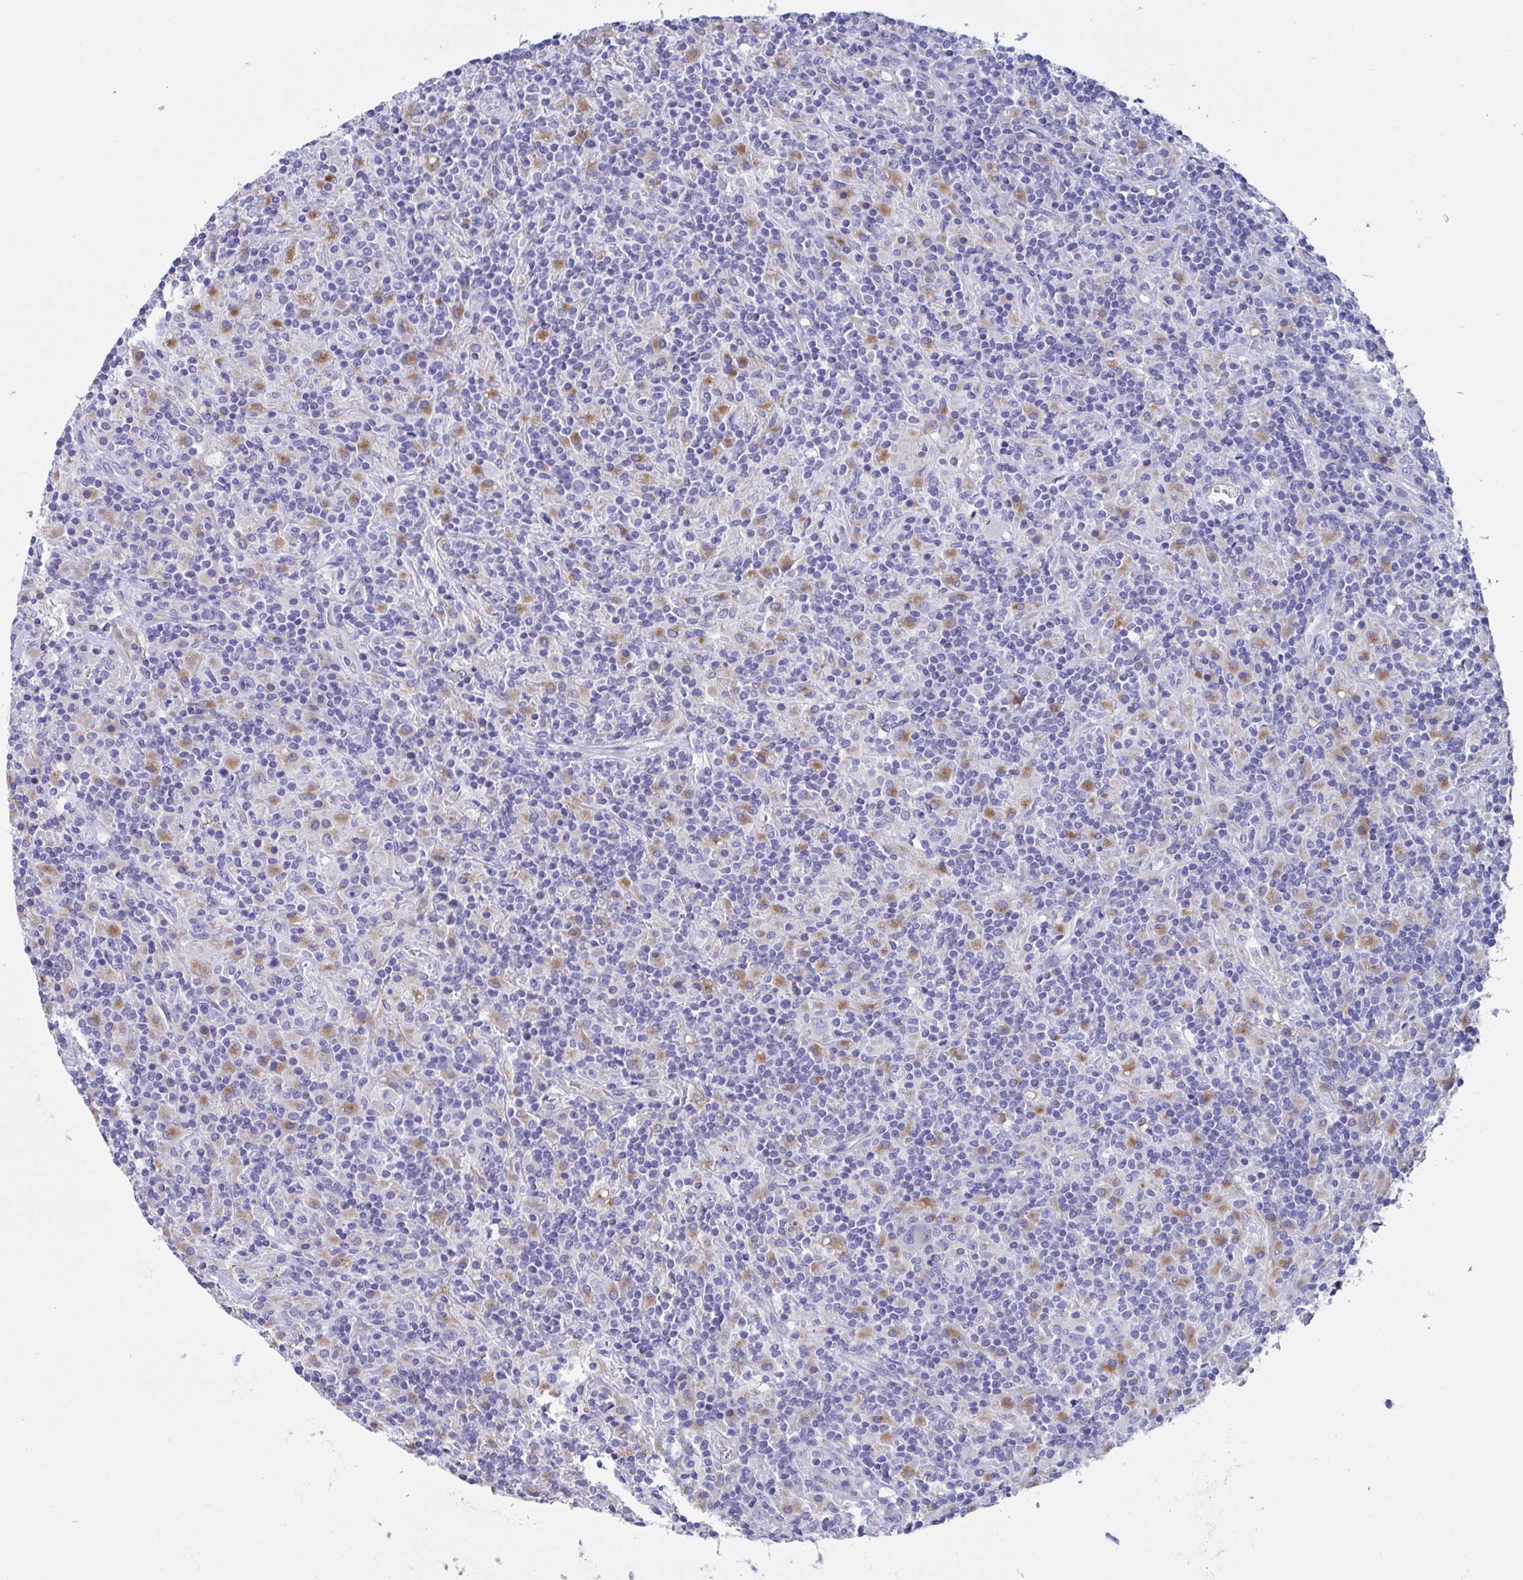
{"staining": {"intensity": "negative", "quantity": "none", "location": "none"}, "tissue": "lymphoma", "cell_type": "Tumor cells", "image_type": "cancer", "snomed": [{"axis": "morphology", "description": "Hodgkin's disease, NOS"}, {"axis": "topography", "description": "Lymph node"}], "caption": "IHC histopathology image of human Hodgkin's disease stained for a protein (brown), which reveals no staining in tumor cells. (IHC, brightfield microscopy, high magnification).", "gene": "RPL22L1", "patient": {"sex": "male", "age": 70}}